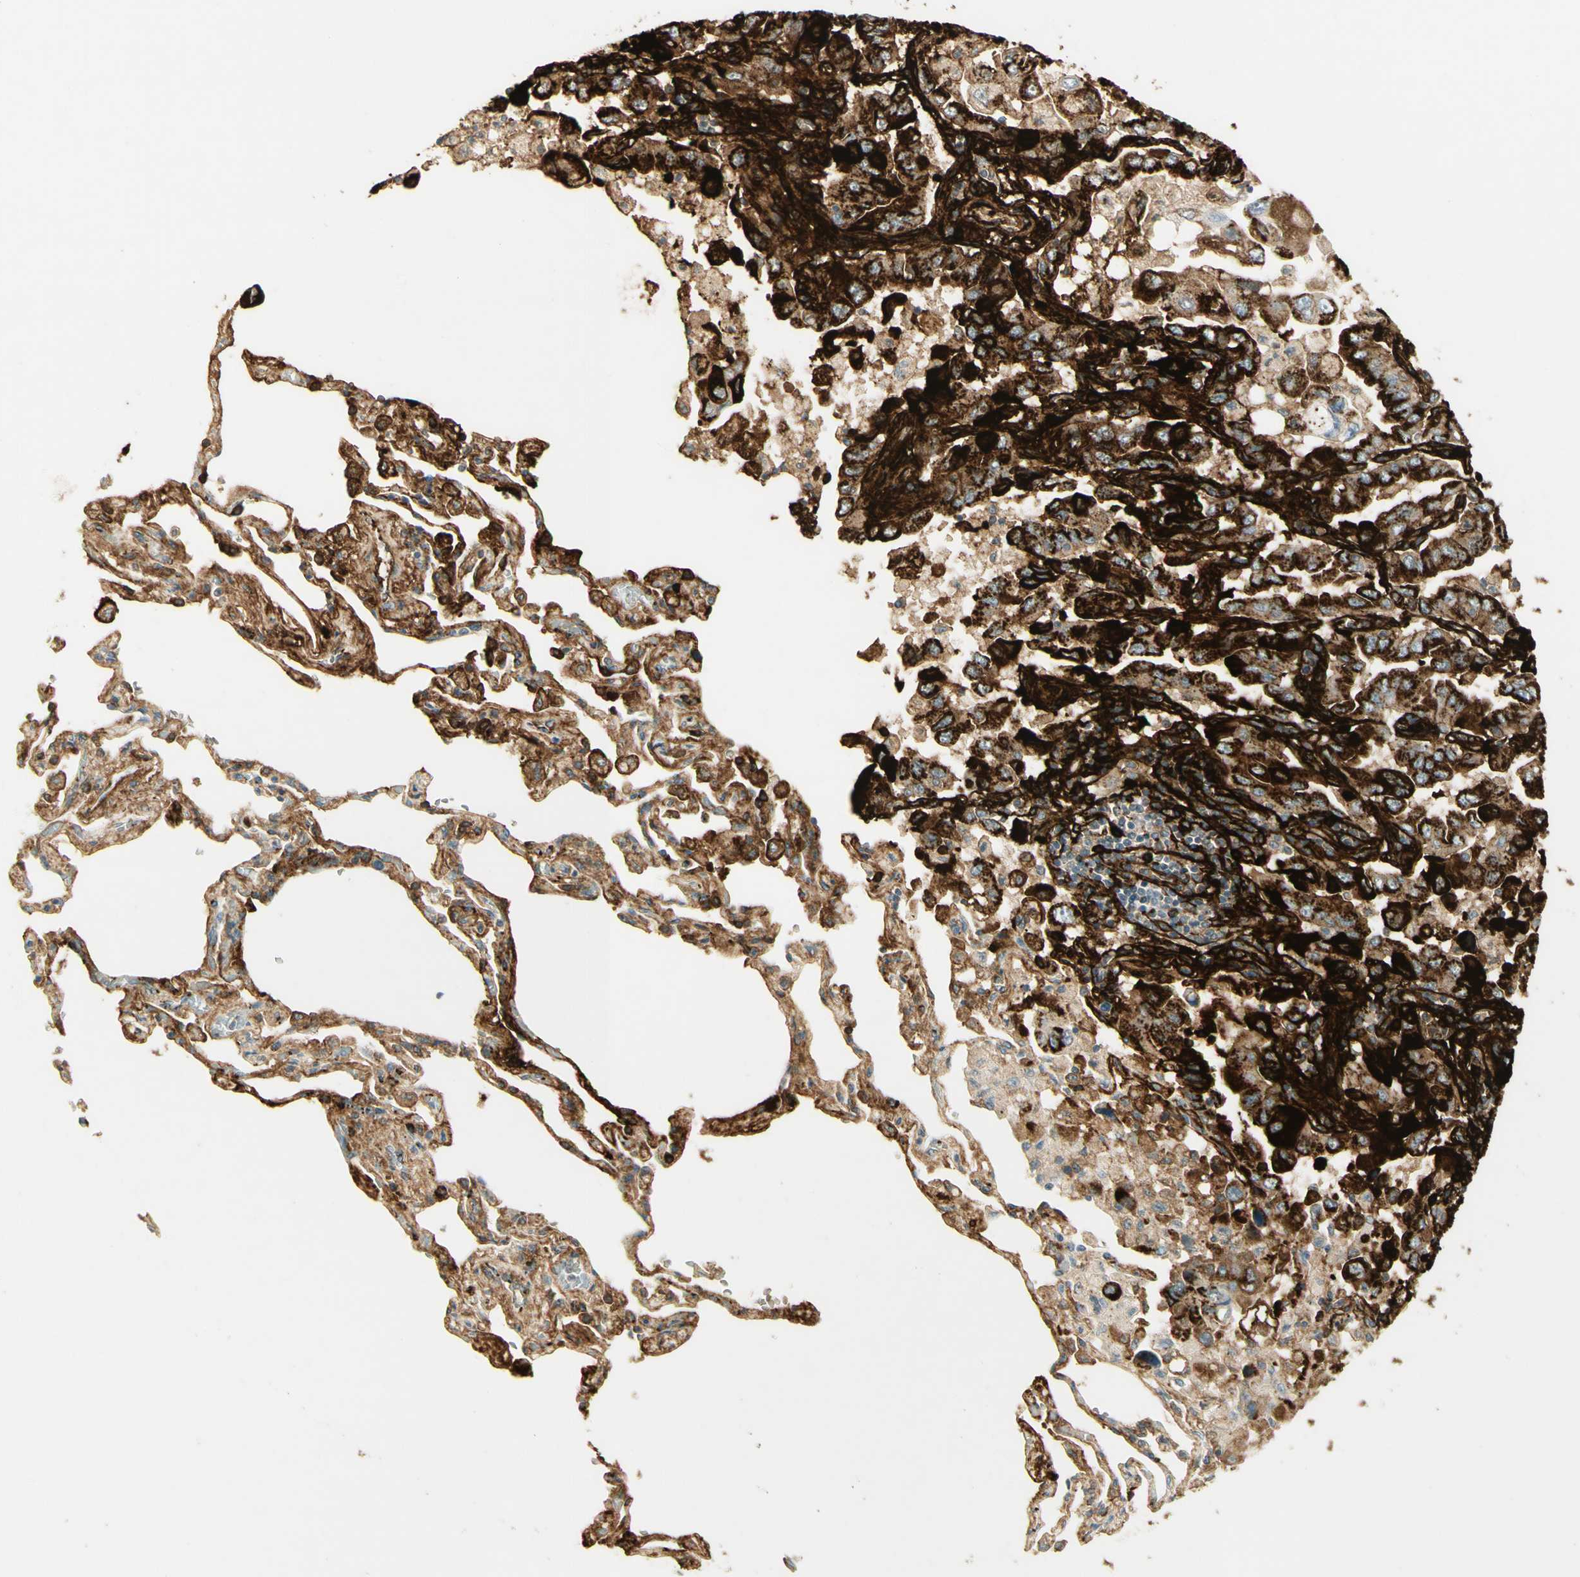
{"staining": {"intensity": "strong", "quantity": ">75%", "location": "cytoplasmic/membranous"}, "tissue": "lung cancer", "cell_type": "Tumor cells", "image_type": "cancer", "snomed": [{"axis": "morphology", "description": "Adenocarcinoma, NOS"}, {"axis": "topography", "description": "Lung"}], "caption": "Lung adenocarcinoma stained for a protein shows strong cytoplasmic/membranous positivity in tumor cells.", "gene": "TNN", "patient": {"sex": "male", "age": 64}}